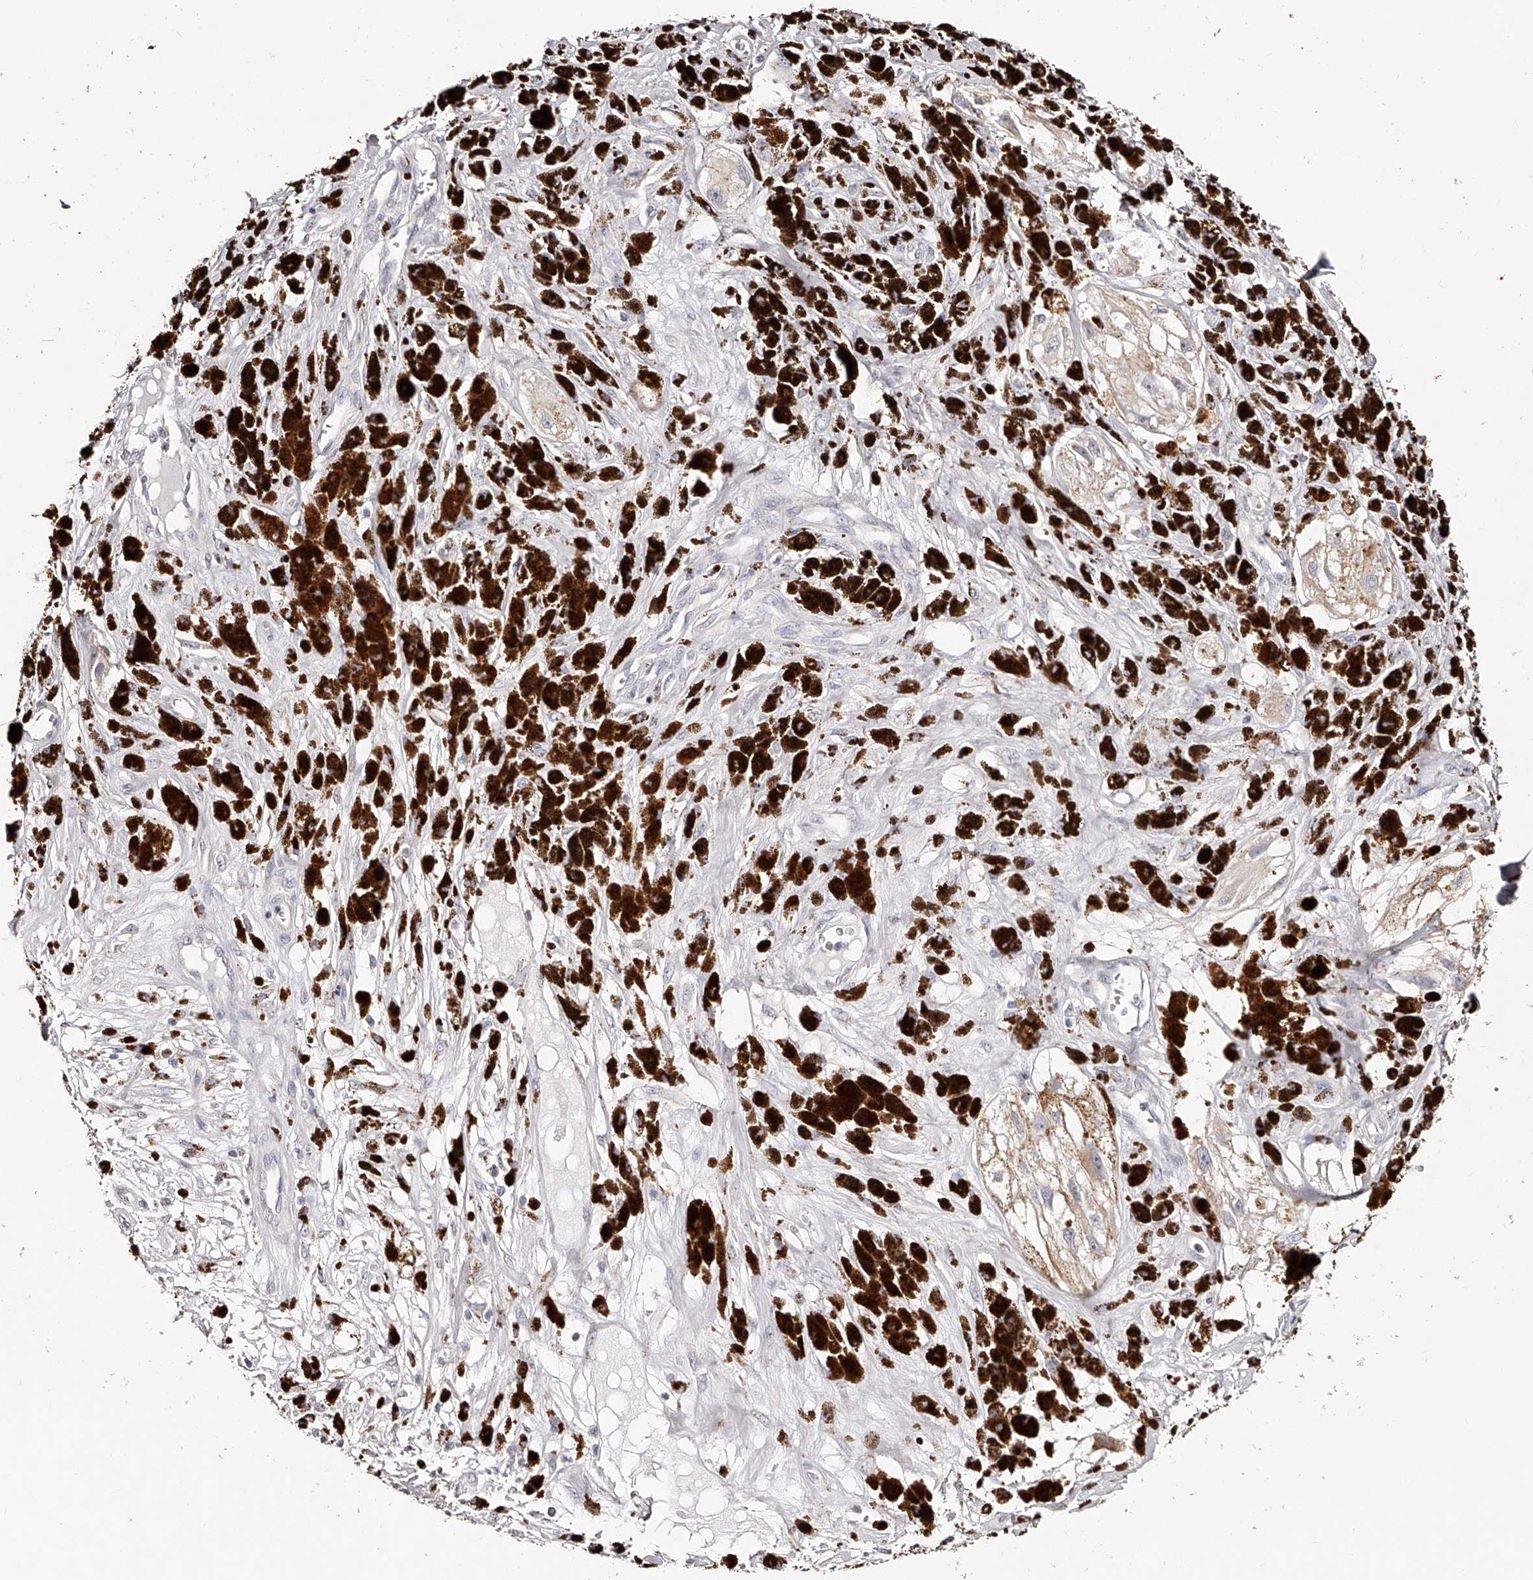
{"staining": {"intensity": "negative", "quantity": "none", "location": "none"}, "tissue": "melanoma", "cell_type": "Tumor cells", "image_type": "cancer", "snomed": [{"axis": "morphology", "description": "Malignant melanoma, NOS"}, {"axis": "topography", "description": "Skin"}], "caption": "This is a histopathology image of immunohistochemistry staining of melanoma, which shows no staining in tumor cells.", "gene": "SLC35D3", "patient": {"sex": "male", "age": 88}}